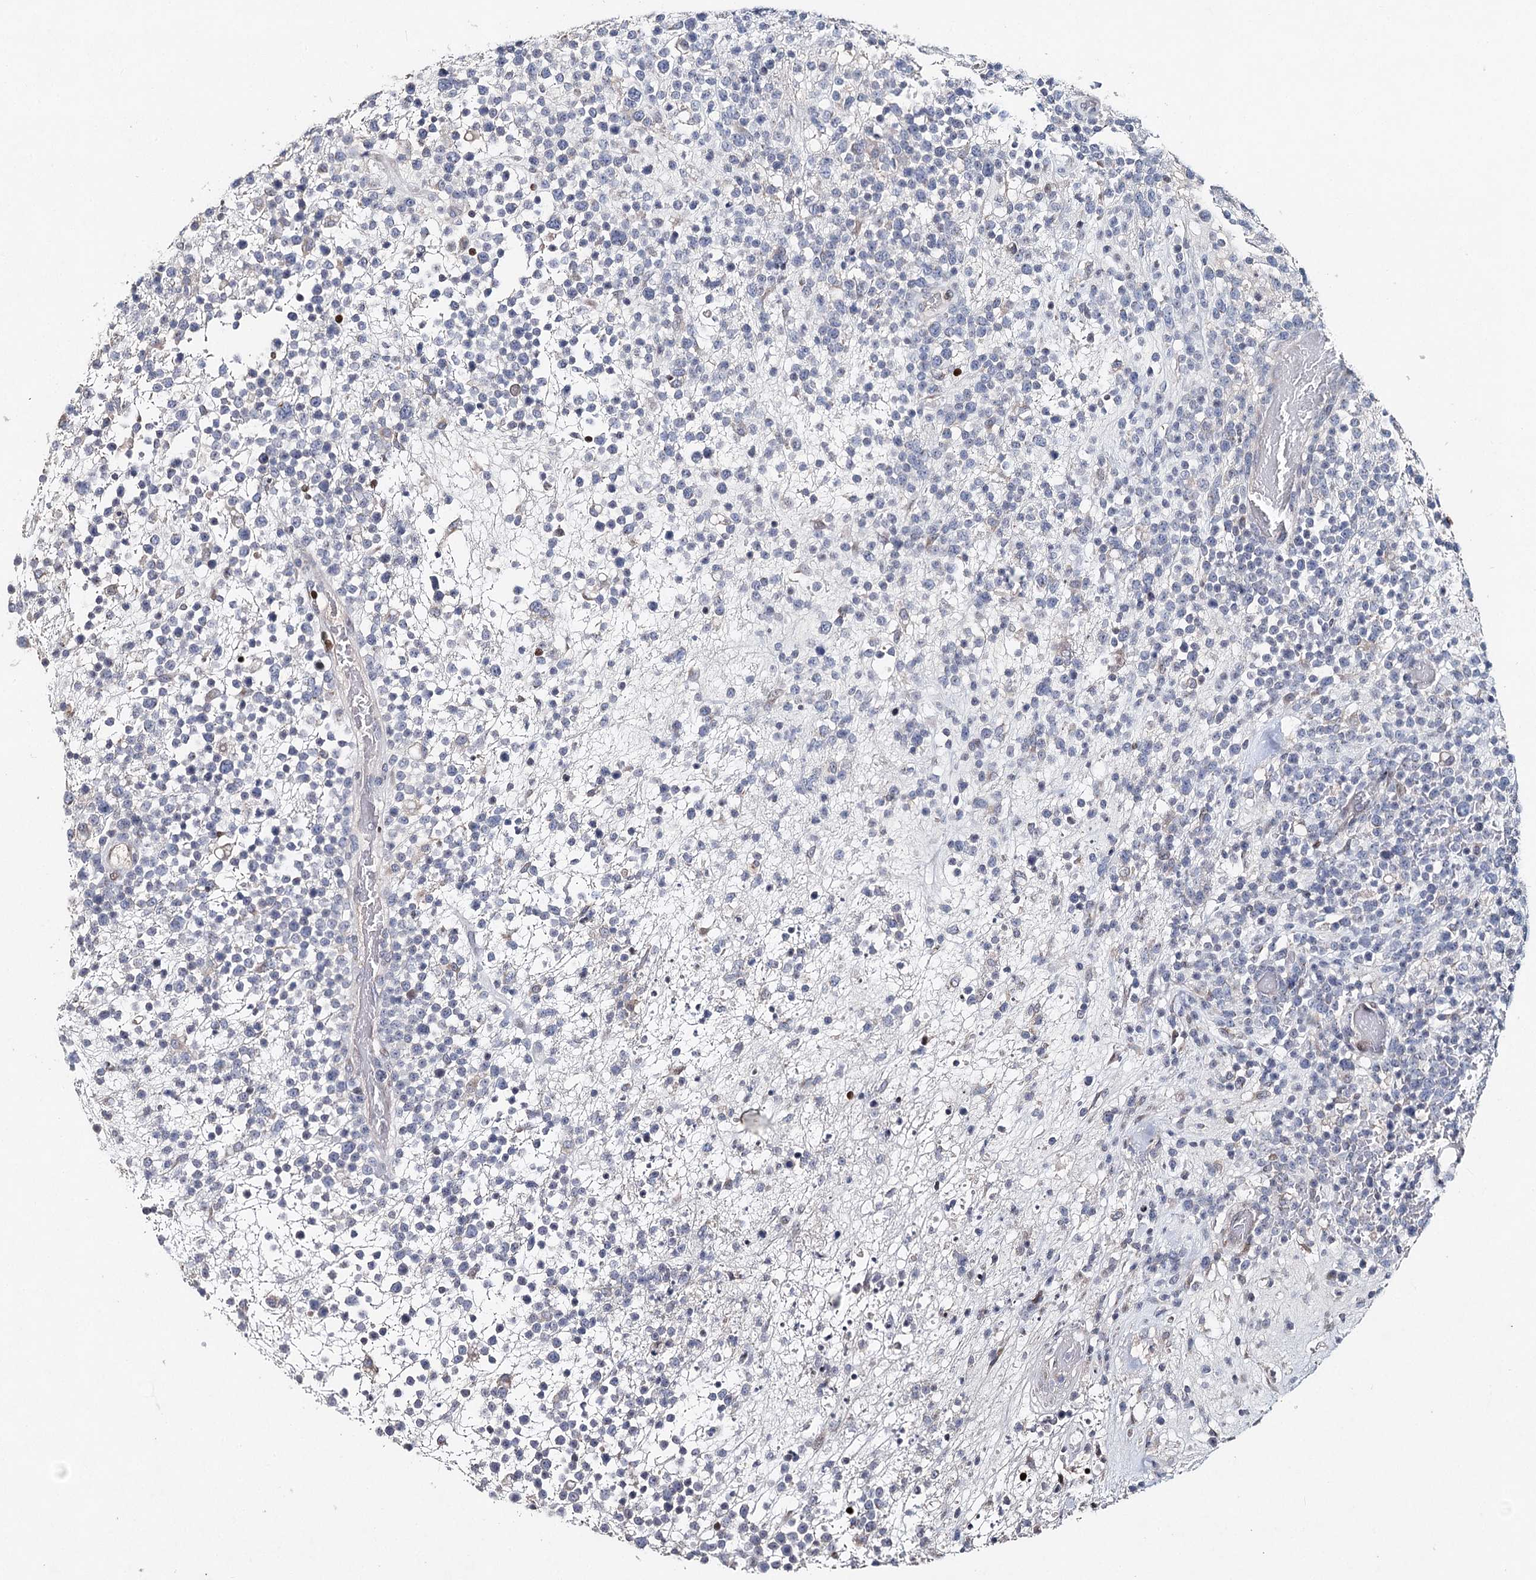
{"staining": {"intensity": "negative", "quantity": "none", "location": "none"}, "tissue": "lymphoma", "cell_type": "Tumor cells", "image_type": "cancer", "snomed": [{"axis": "morphology", "description": "Malignant lymphoma, non-Hodgkin's type, High grade"}, {"axis": "topography", "description": "Colon"}], "caption": "This is an IHC micrograph of lymphoma. There is no positivity in tumor cells.", "gene": "FRMD4A", "patient": {"sex": "female", "age": 53}}